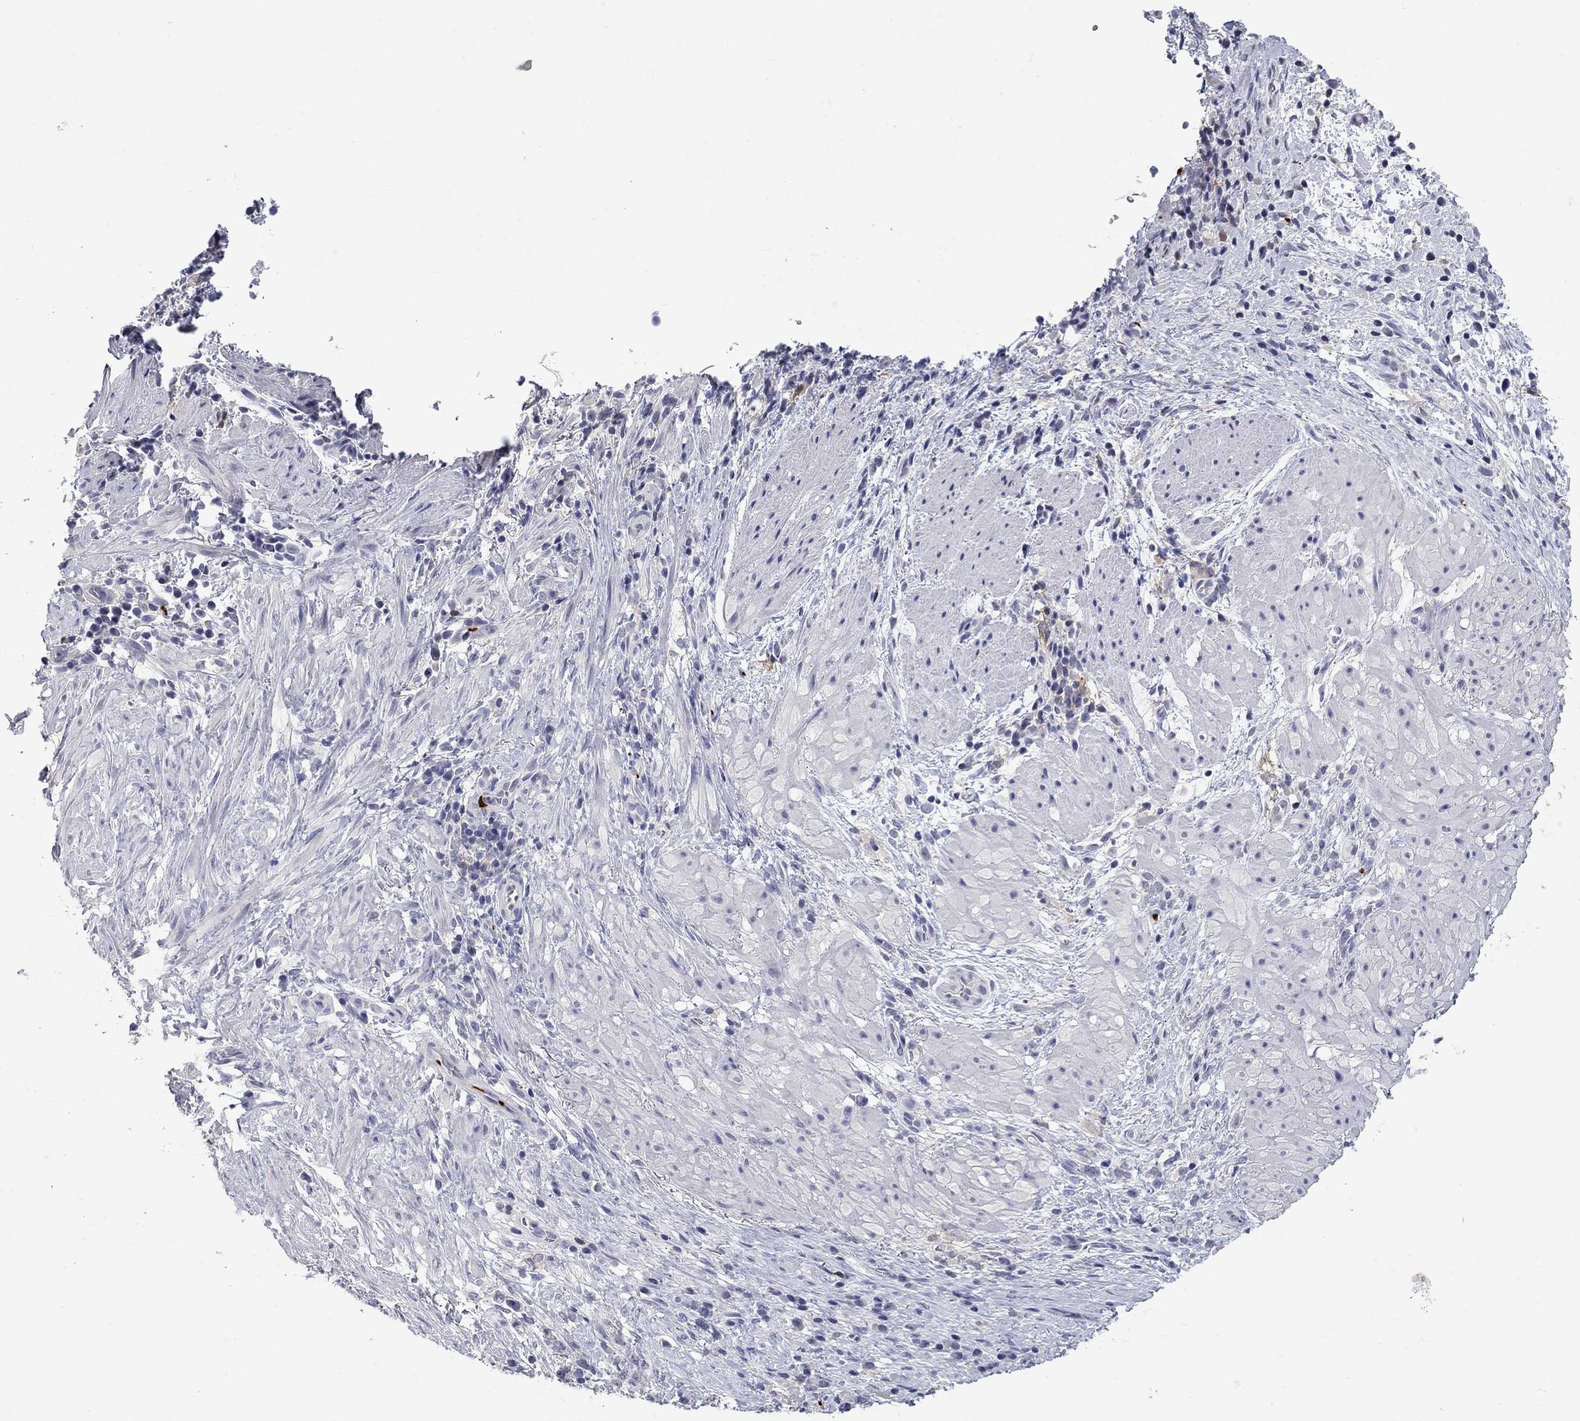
{"staining": {"intensity": "negative", "quantity": "none", "location": "none"}, "tissue": "stomach cancer", "cell_type": "Tumor cells", "image_type": "cancer", "snomed": [{"axis": "morphology", "description": "Adenocarcinoma, NOS"}, {"axis": "topography", "description": "Stomach"}], "caption": "Immunohistochemical staining of stomach cancer exhibits no significant positivity in tumor cells.", "gene": "PLEK", "patient": {"sex": "female", "age": 57}}